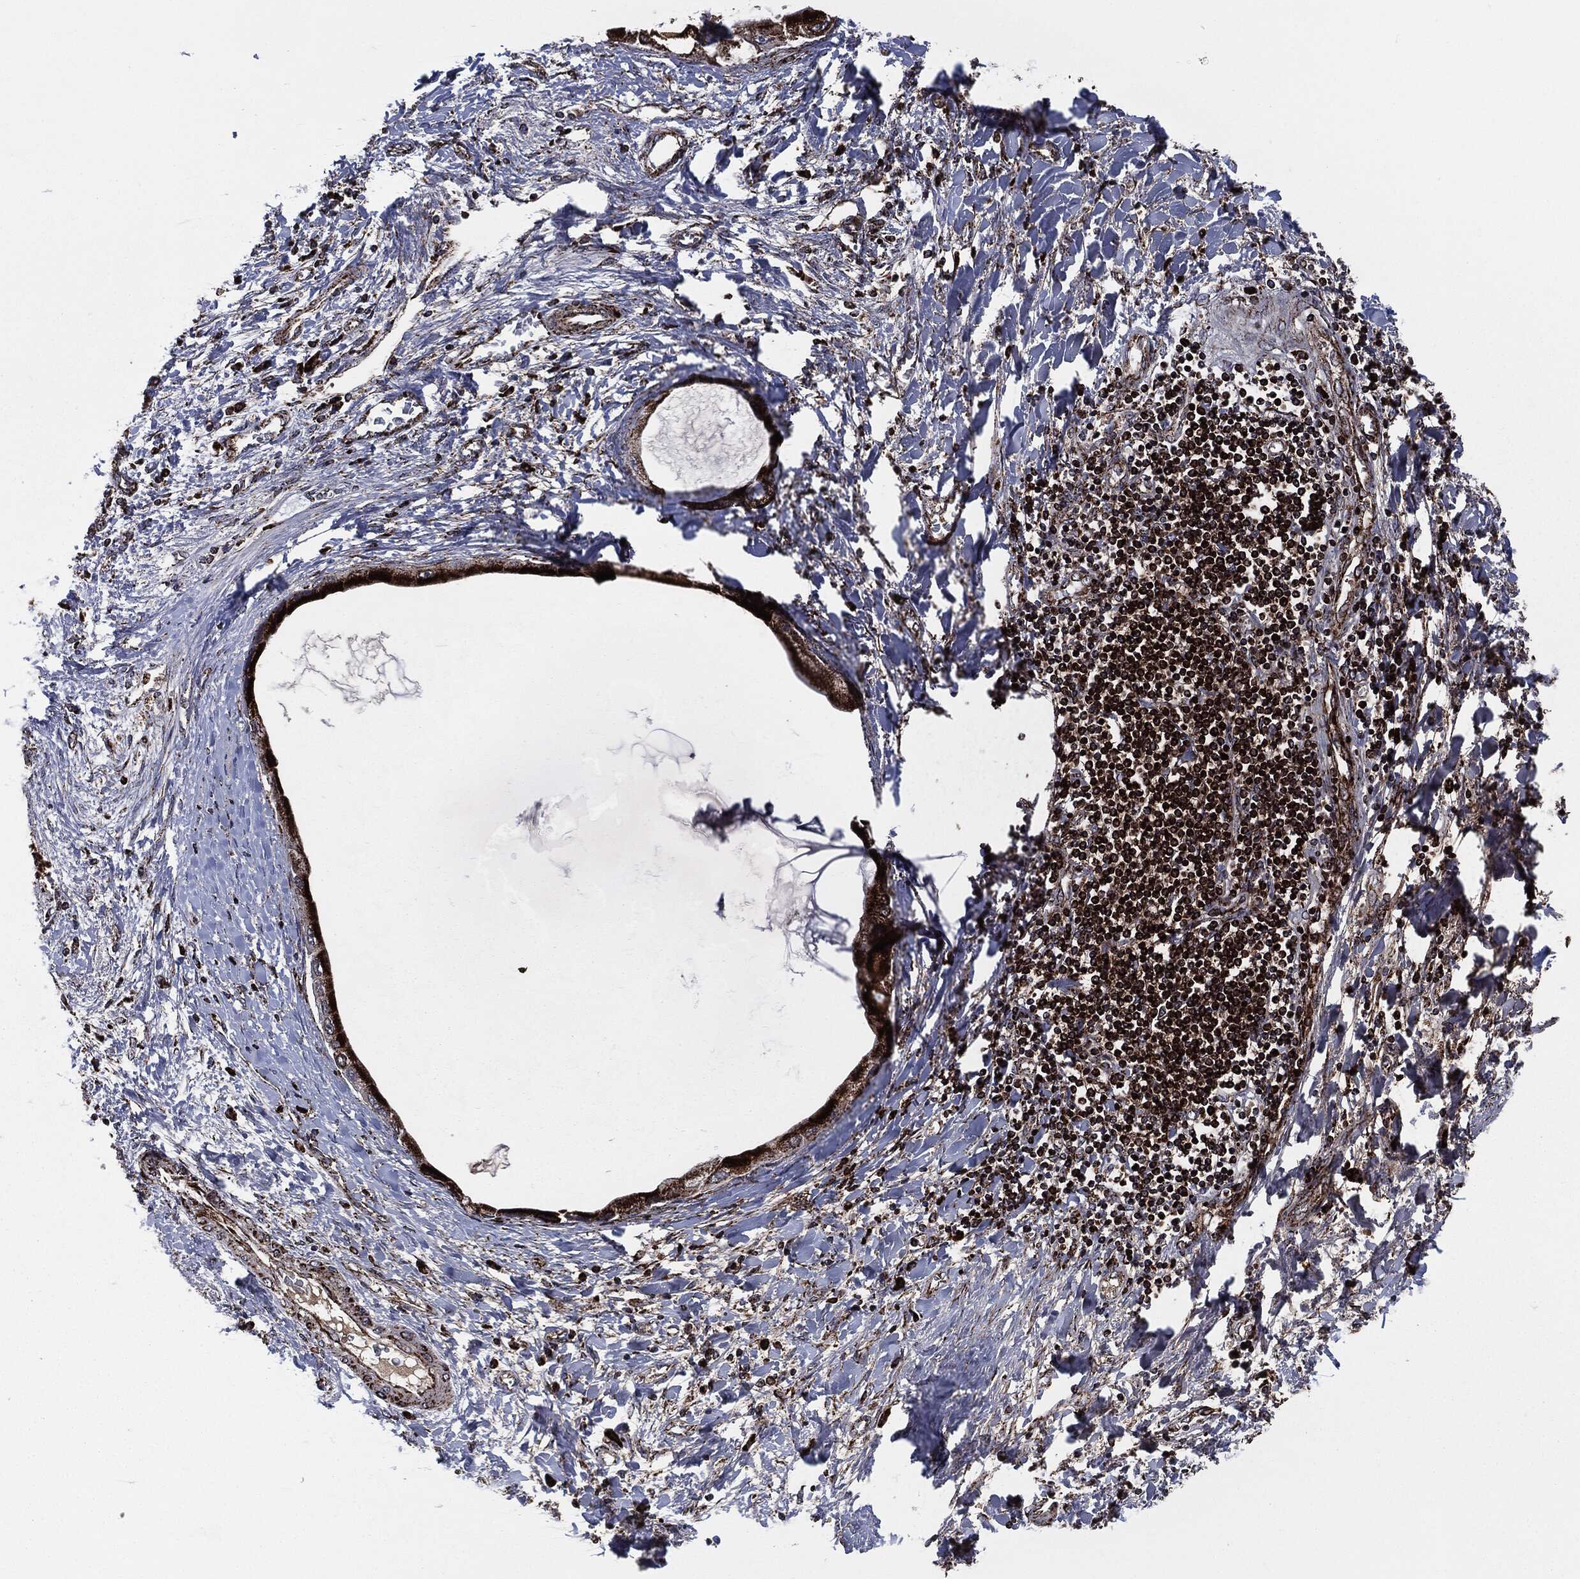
{"staining": {"intensity": "strong", "quantity": ">75%", "location": "cytoplasmic/membranous"}, "tissue": "liver cancer", "cell_type": "Tumor cells", "image_type": "cancer", "snomed": [{"axis": "morphology", "description": "Cholangiocarcinoma"}, {"axis": "topography", "description": "Liver"}], "caption": "This is a photomicrograph of immunohistochemistry (IHC) staining of cholangiocarcinoma (liver), which shows strong positivity in the cytoplasmic/membranous of tumor cells.", "gene": "FH", "patient": {"sex": "male", "age": 50}}